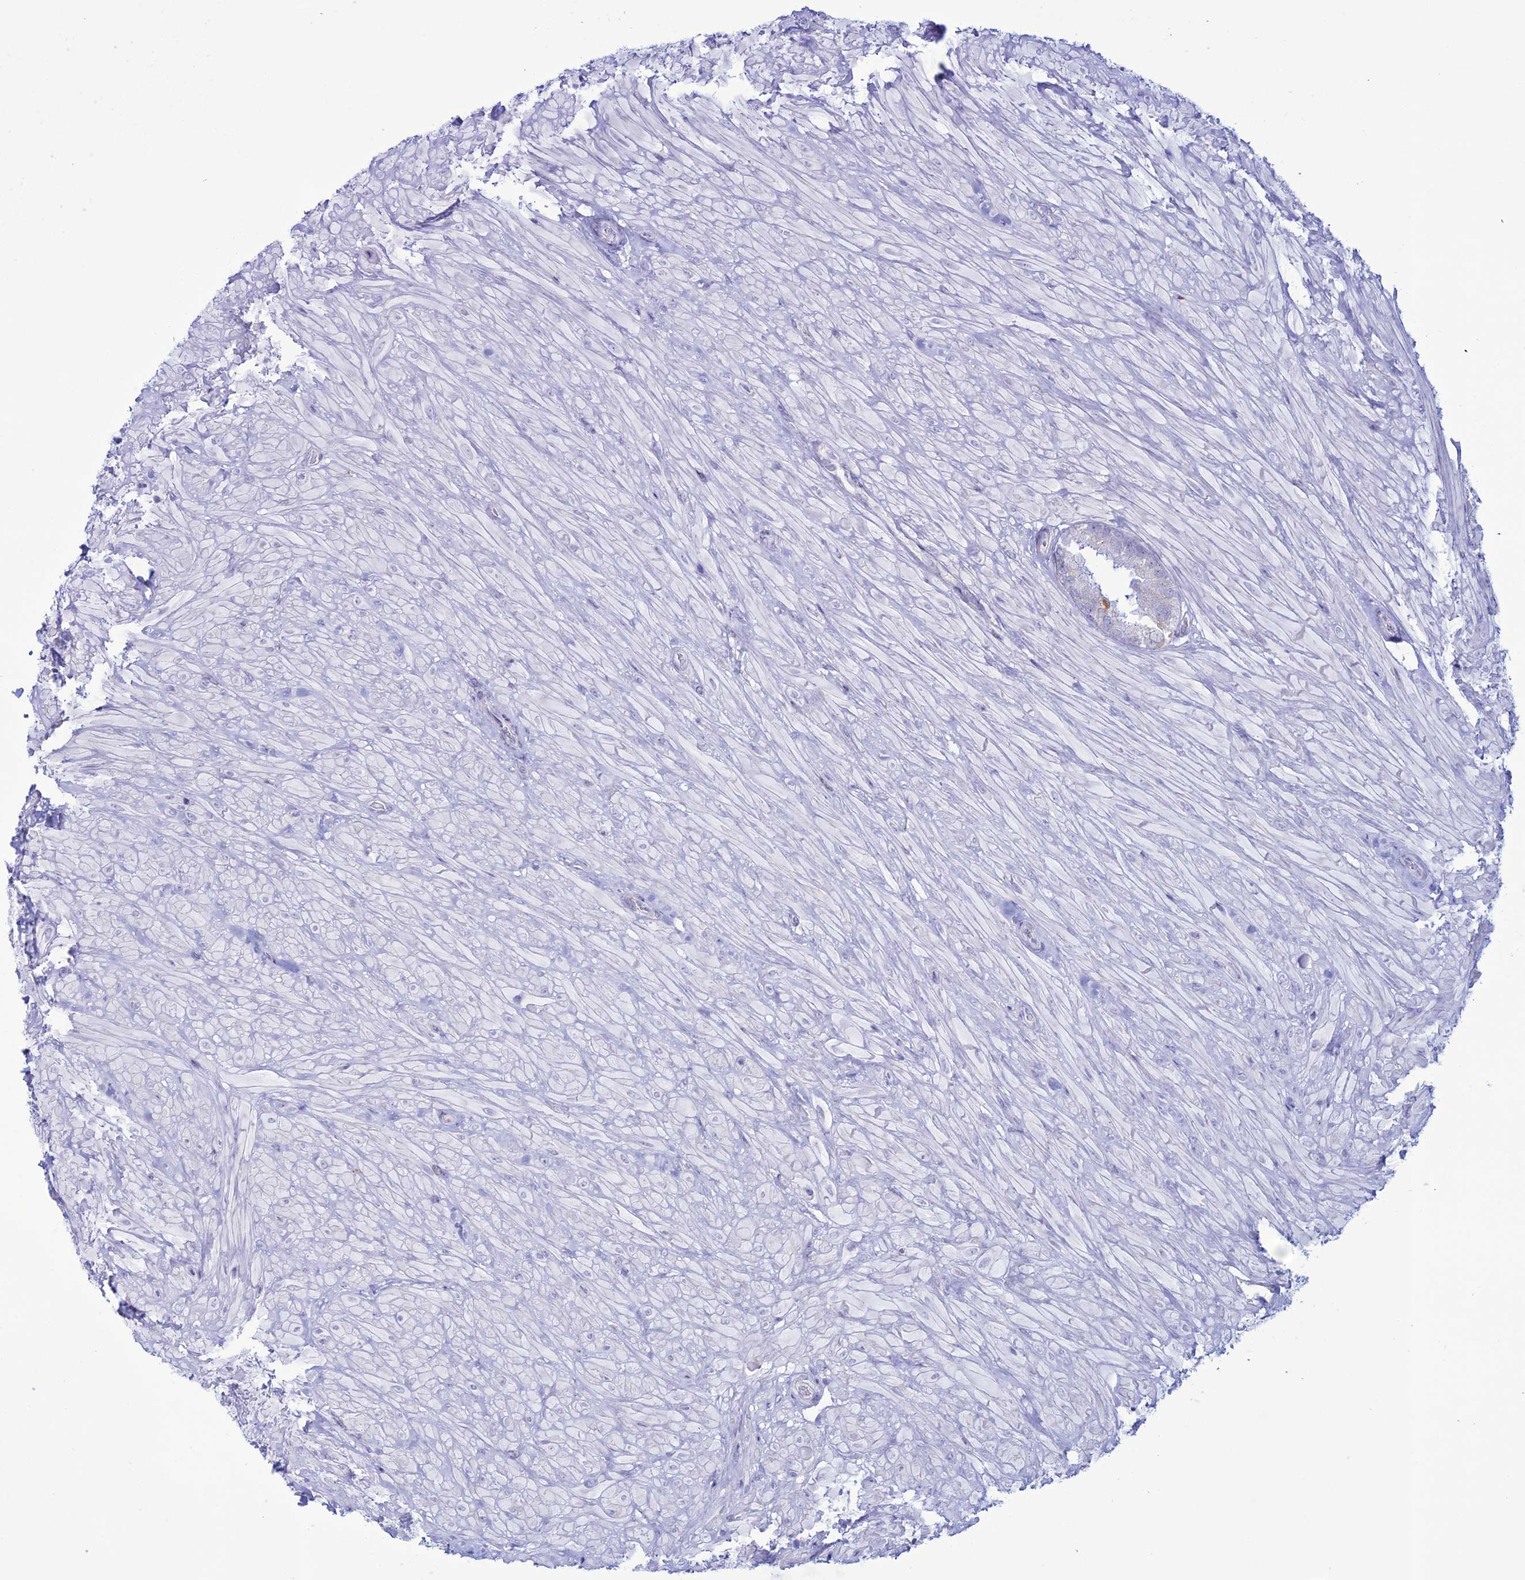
{"staining": {"intensity": "negative", "quantity": "none", "location": "none"}, "tissue": "seminal vesicle", "cell_type": "Glandular cells", "image_type": "normal", "snomed": [{"axis": "morphology", "description": "Normal tissue, NOS"}, {"axis": "topography", "description": "Seminal veicle"}, {"axis": "topography", "description": "Peripheral nerve tissue"}], "caption": "Immunohistochemistry (IHC) of normal human seminal vesicle demonstrates no staining in glandular cells.", "gene": "CFAP210", "patient": {"sex": "male", "age": 63}}